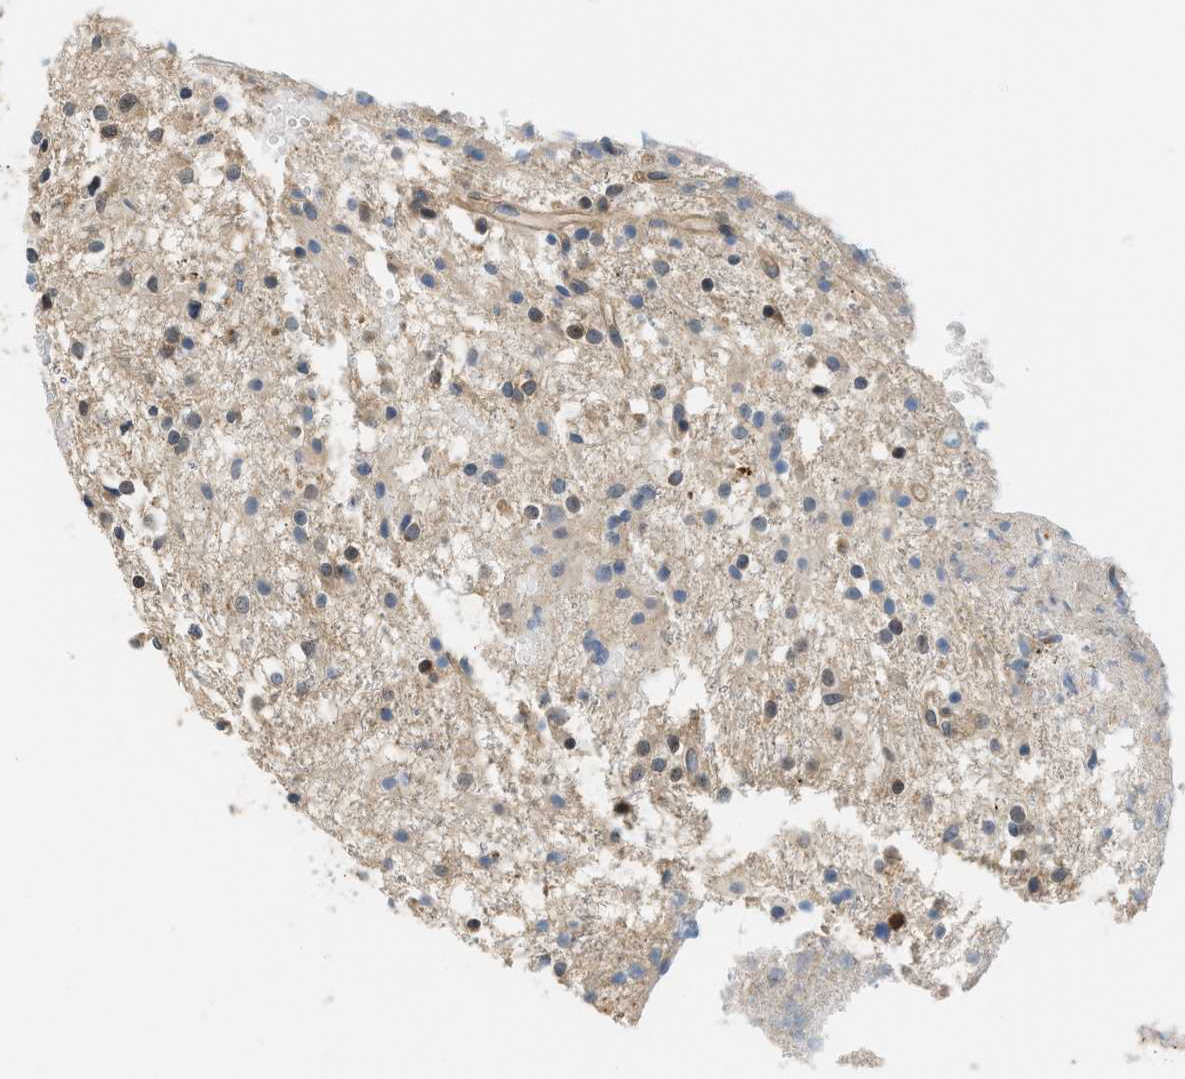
{"staining": {"intensity": "weak", "quantity": "25%-75%", "location": "cytoplasmic/membranous,nuclear"}, "tissue": "glioma", "cell_type": "Tumor cells", "image_type": "cancer", "snomed": [{"axis": "morphology", "description": "Glioma, malignant, High grade"}, {"axis": "topography", "description": "Brain"}], "caption": "Immunohistochemical staining of high-grade glioma (malignant) demonstrates low levels of weak cytoplasmic/membranous and nuclear expression in approximately 25%-75% of tumor cells.", "gene": "CBLB", "patient": {"sex": "female", "age": 59}}